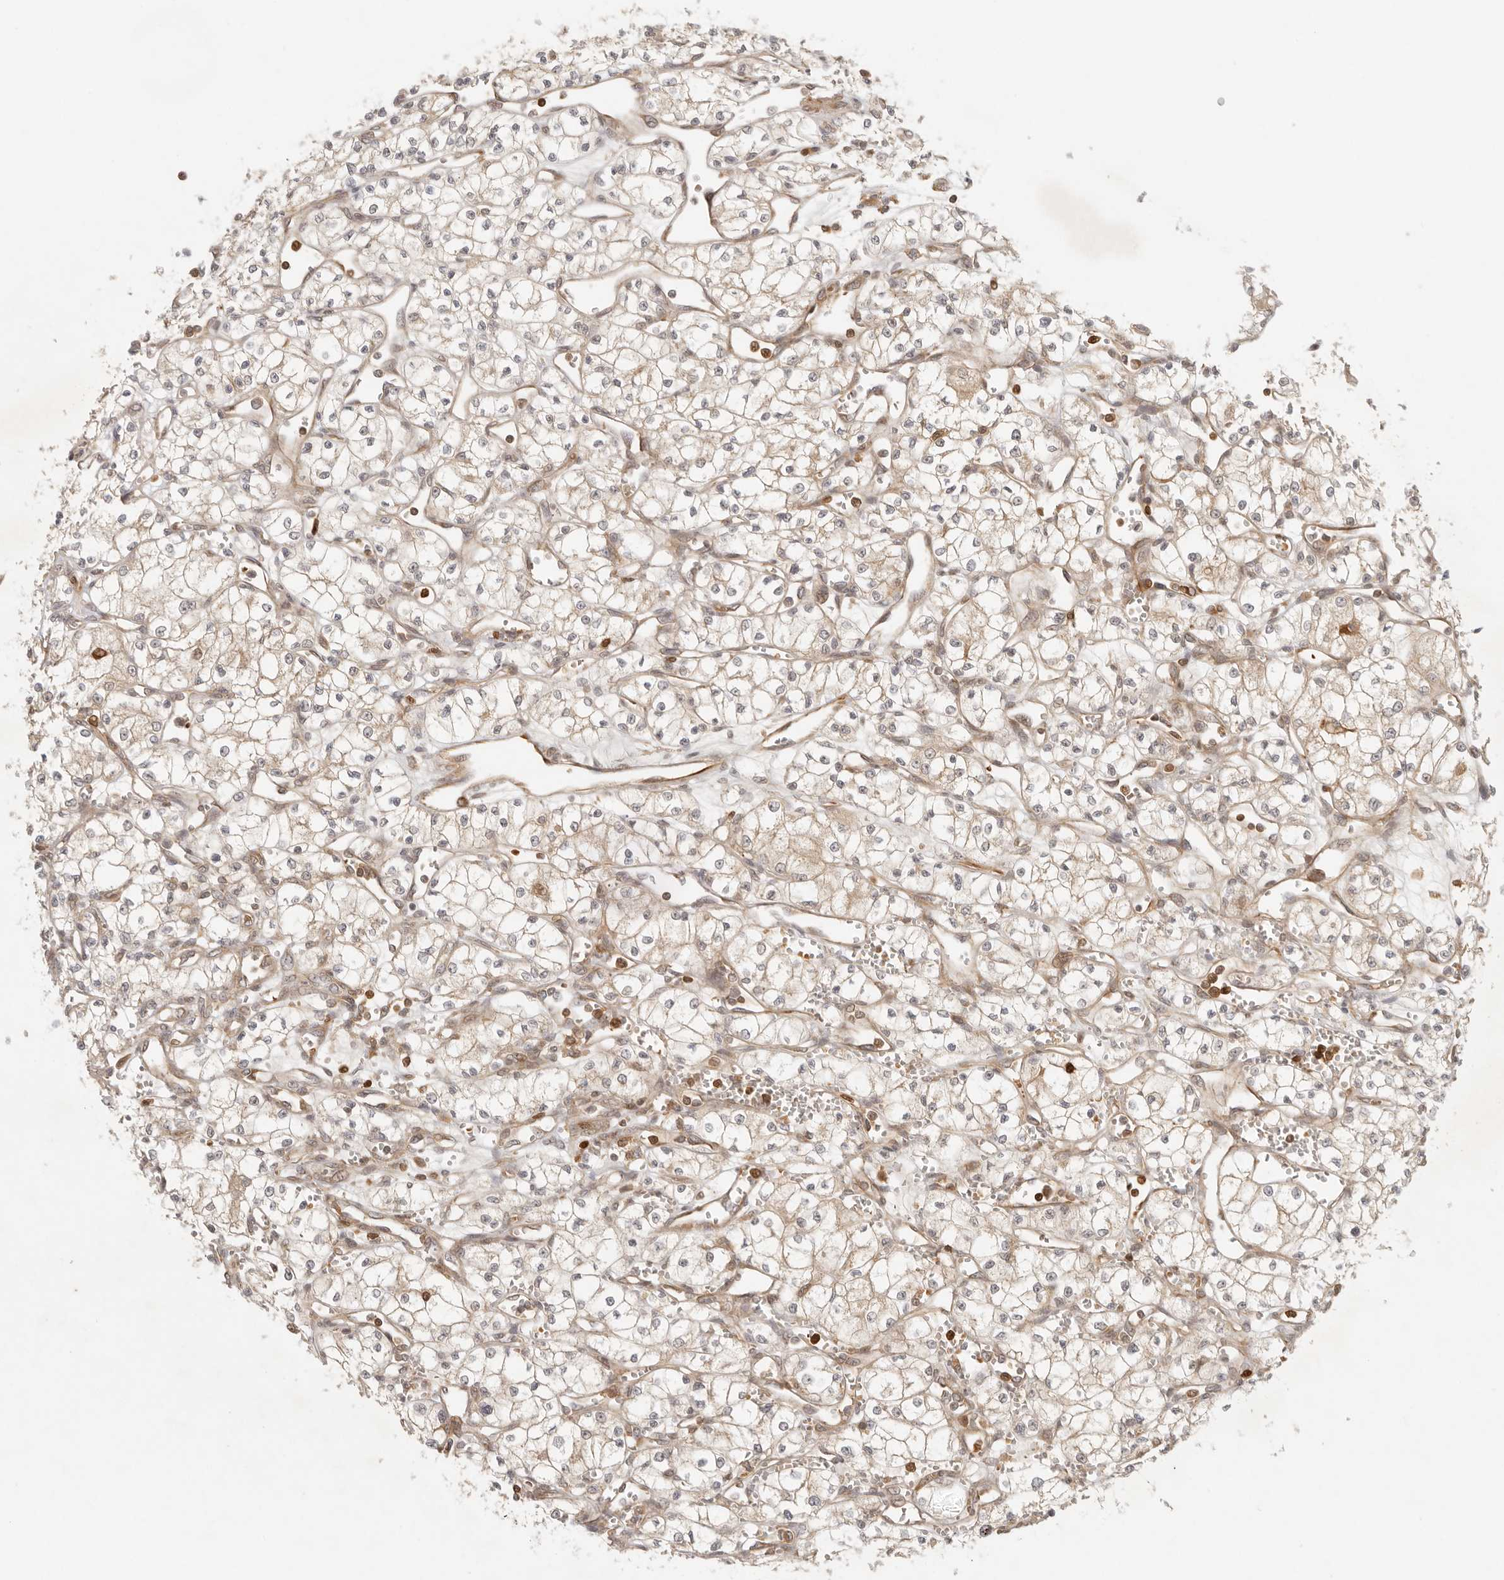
{"staining": {"intensity": "weak", "quantity": ">75%", "location": "cytoplasmic/membranous"}, "tissue": "renal cancer", "cell_type": "Tumor cells", "image_type": "cancer", "snomed": [{"axis": "morphology", "description": "Adenocarcinoma, NOS"}, {"axis": "topography", "description": "Kidney"}], "caption": "The photomicrograph exhibits staining of renal cancer, revealing weak cytoplasmic/membranous protein staining (brown color) within tumor cells. Ihc stains the protein in brown and the nuclei are stained blue.", "gene": "AHDC1", "patient": {"sex": "male", "age": 59}}